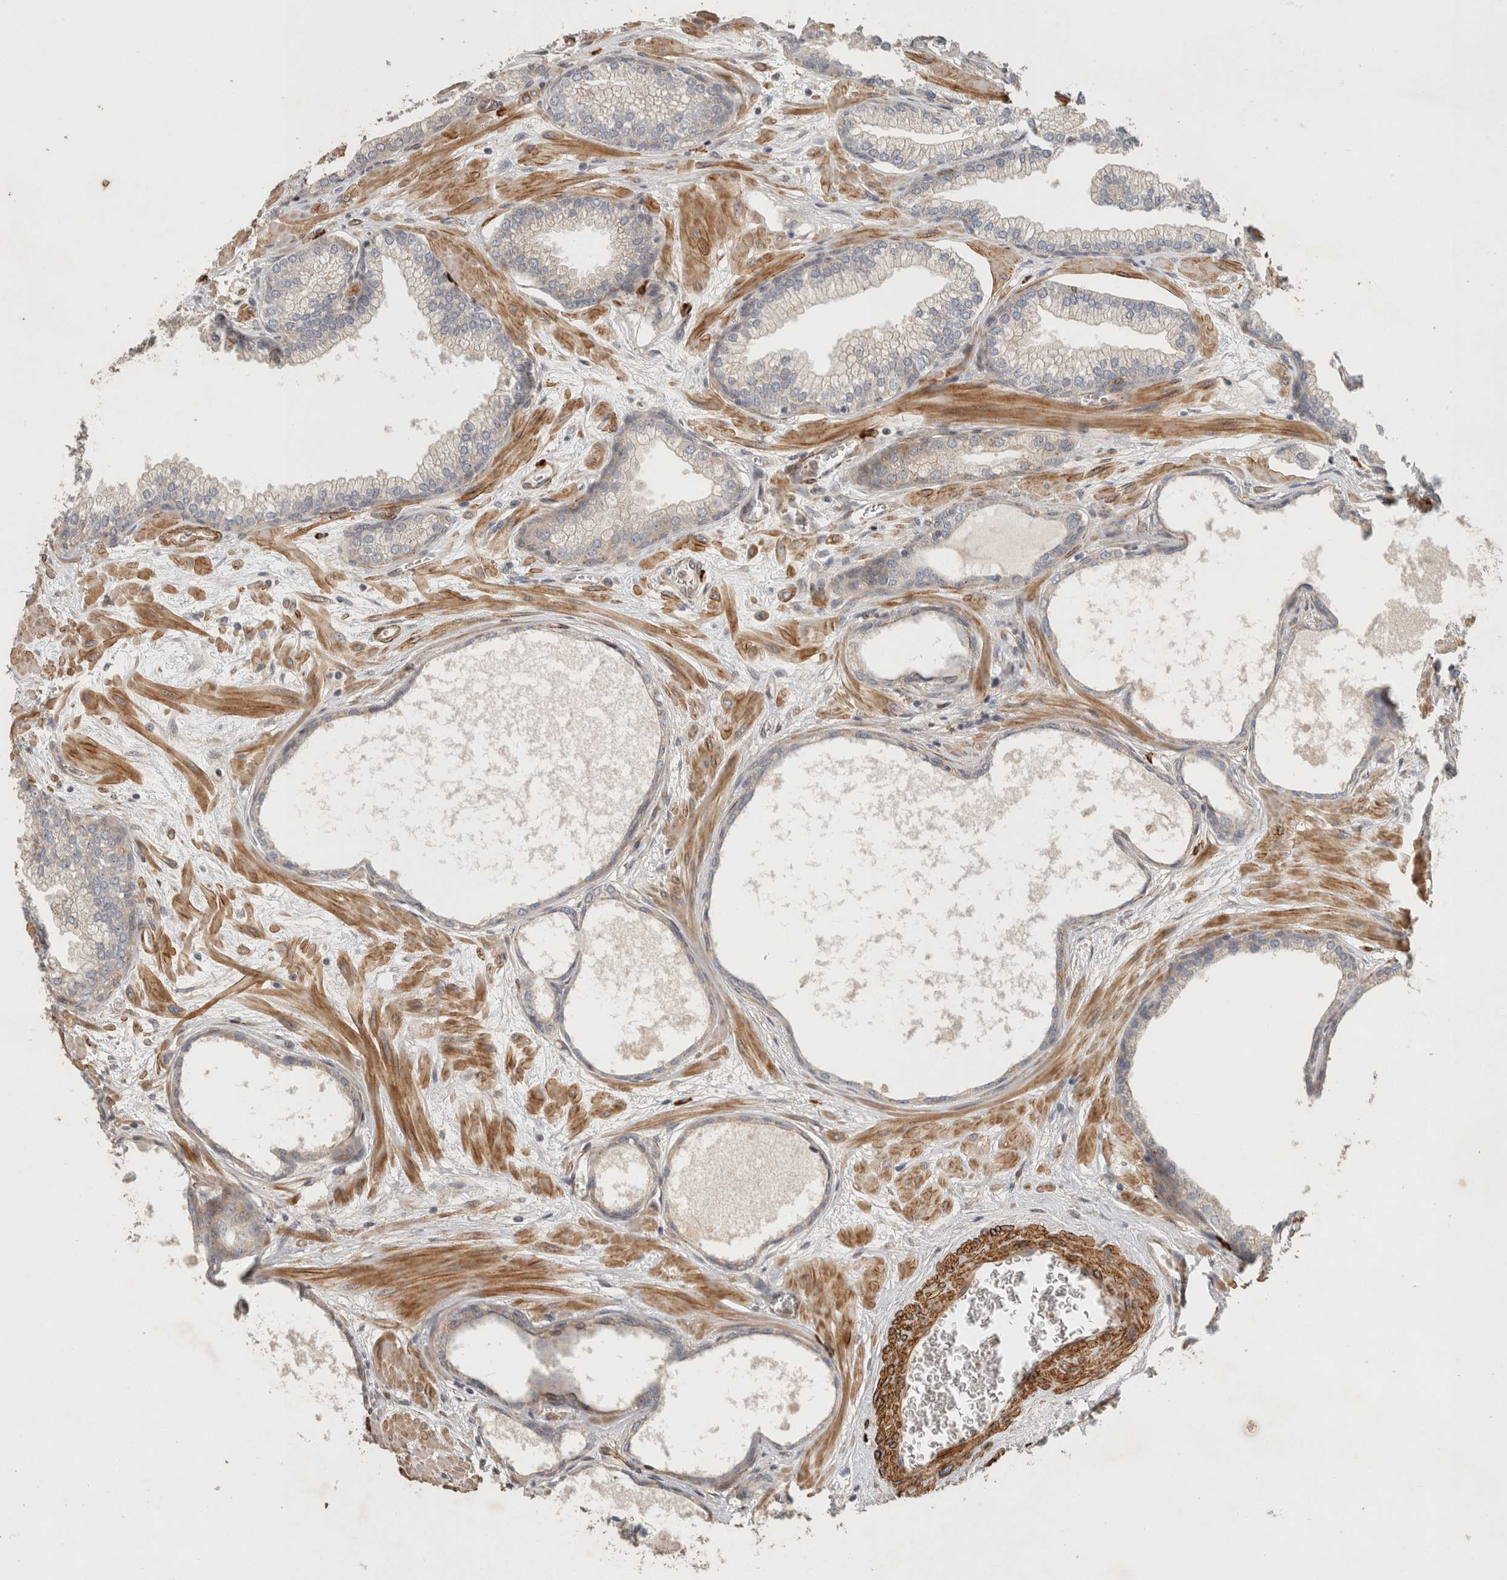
{"staining": {"intensity": "weak", "quantity": "<25%", "location": "cytoplasmic/membranous"}, "tissue": "prostate", "cell_type": "Glandular cells", "image_type": "normal", "snomed": [{"axis": "morphology", "description": "Normal tissue, NOS"}, {"axis": "morphology", "description": "Urothelial carcinoma, Low grade"}, {"axis": "topography", "description": "Urinary bladder"}, {"axis": "topography", "description": "Prostate"}], "caption": "The micrograph shows no staining of glandular cells in normal prostate. (Brightfield microscopy of DAB immunohistochemistry at high magnification).", "gene": "SIPA1L2", "patient": {"sex": "male", "age": 60}}